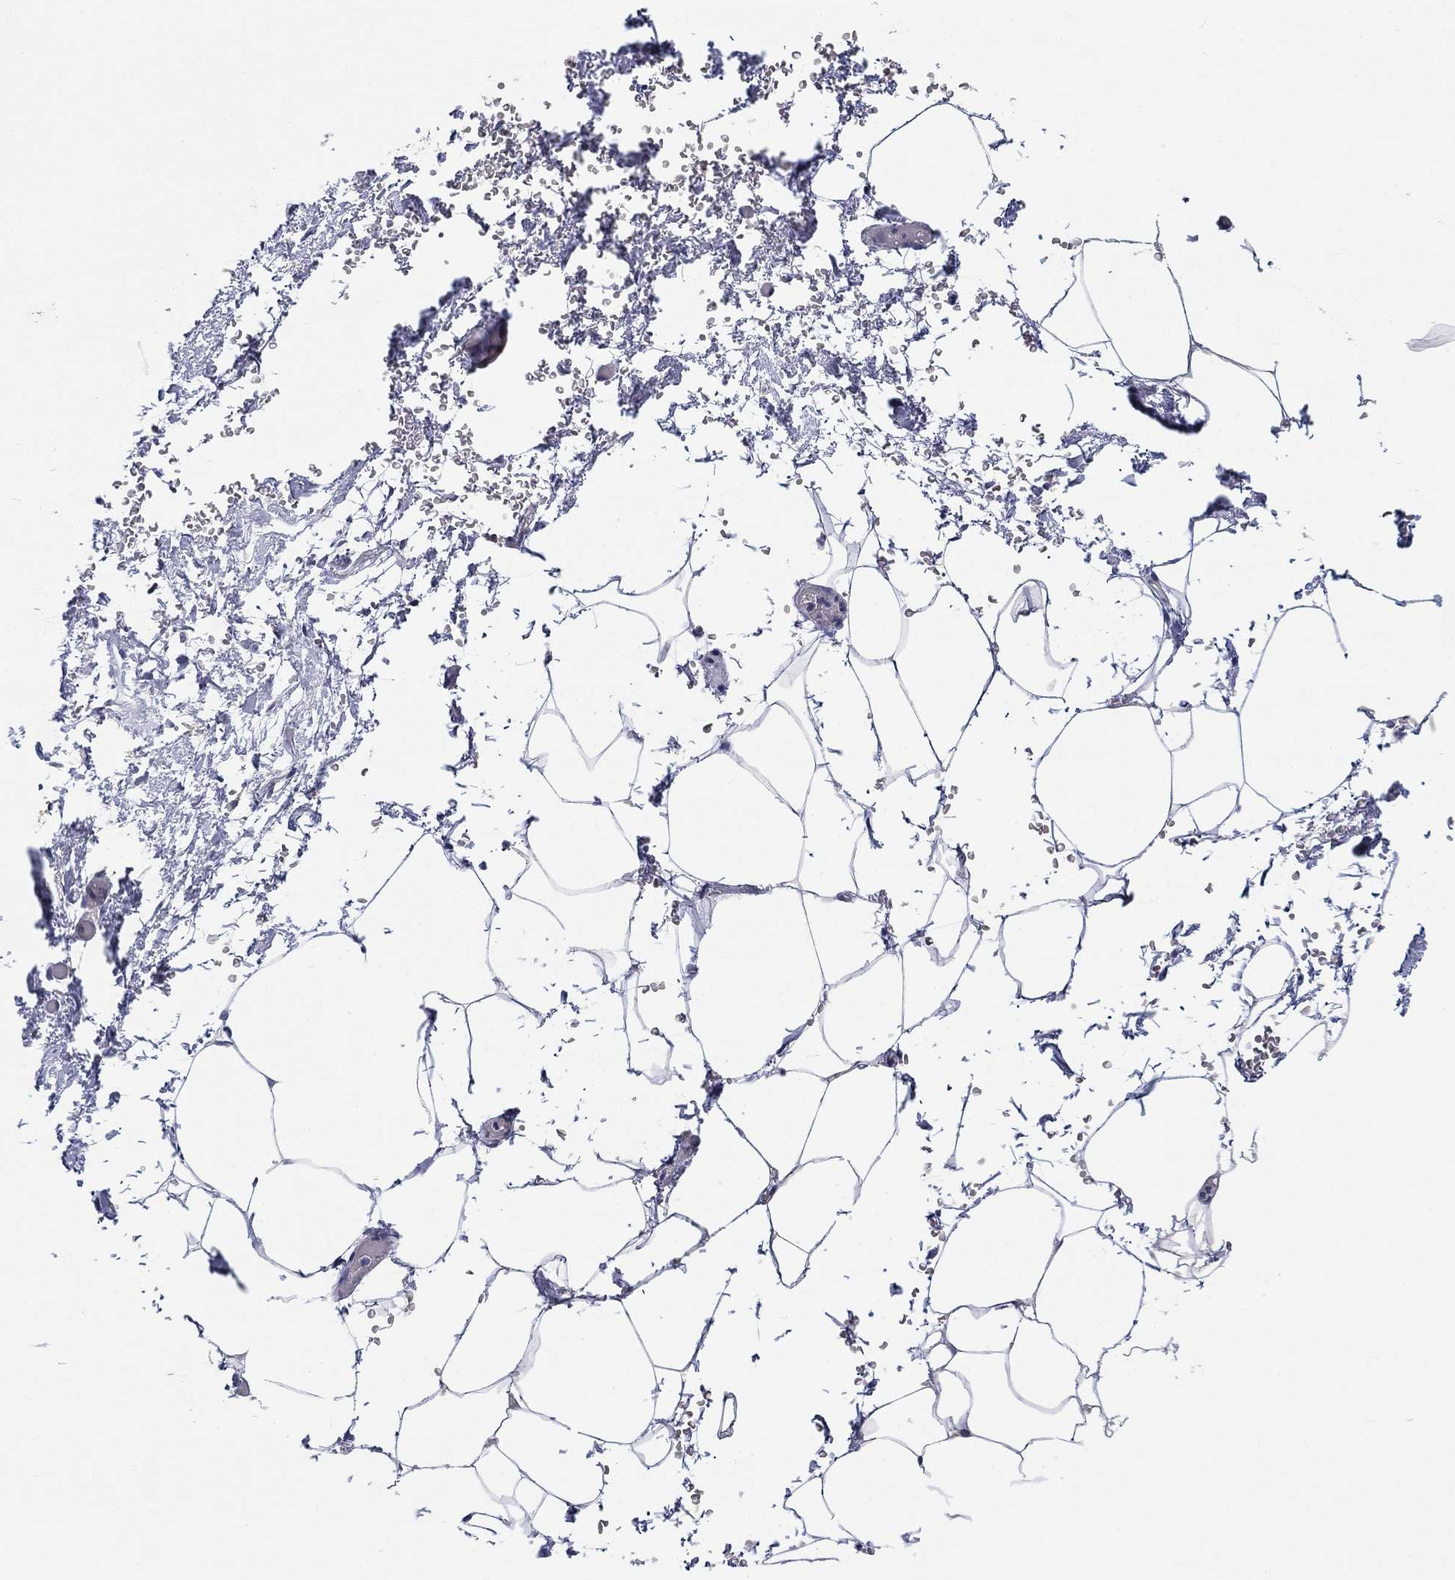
{"staining": {"intensity": "negative", "quantity": "none", "location": "none"}, "tissue": "adipose tissue", "cell_type": "Adipocytes", "image_type": "normal", "snomed": [{"axis": "morphology", "description": "Normal tissue, NOS"}, {"axis": "topography", "description": "Soft tissue"}, {"axis": "topography", "description": "Adipose tissue"}, {"axis": "topography", "description": "Vascular tissue"}, {"axis": "topography", "description": "Peripheral nerve tissue"}], "caption": "The image exhibits no significant staining in adipocytes of adipose tissue.", "gene": "PRC1", "patient": {"sex": "male", "age": 68}}